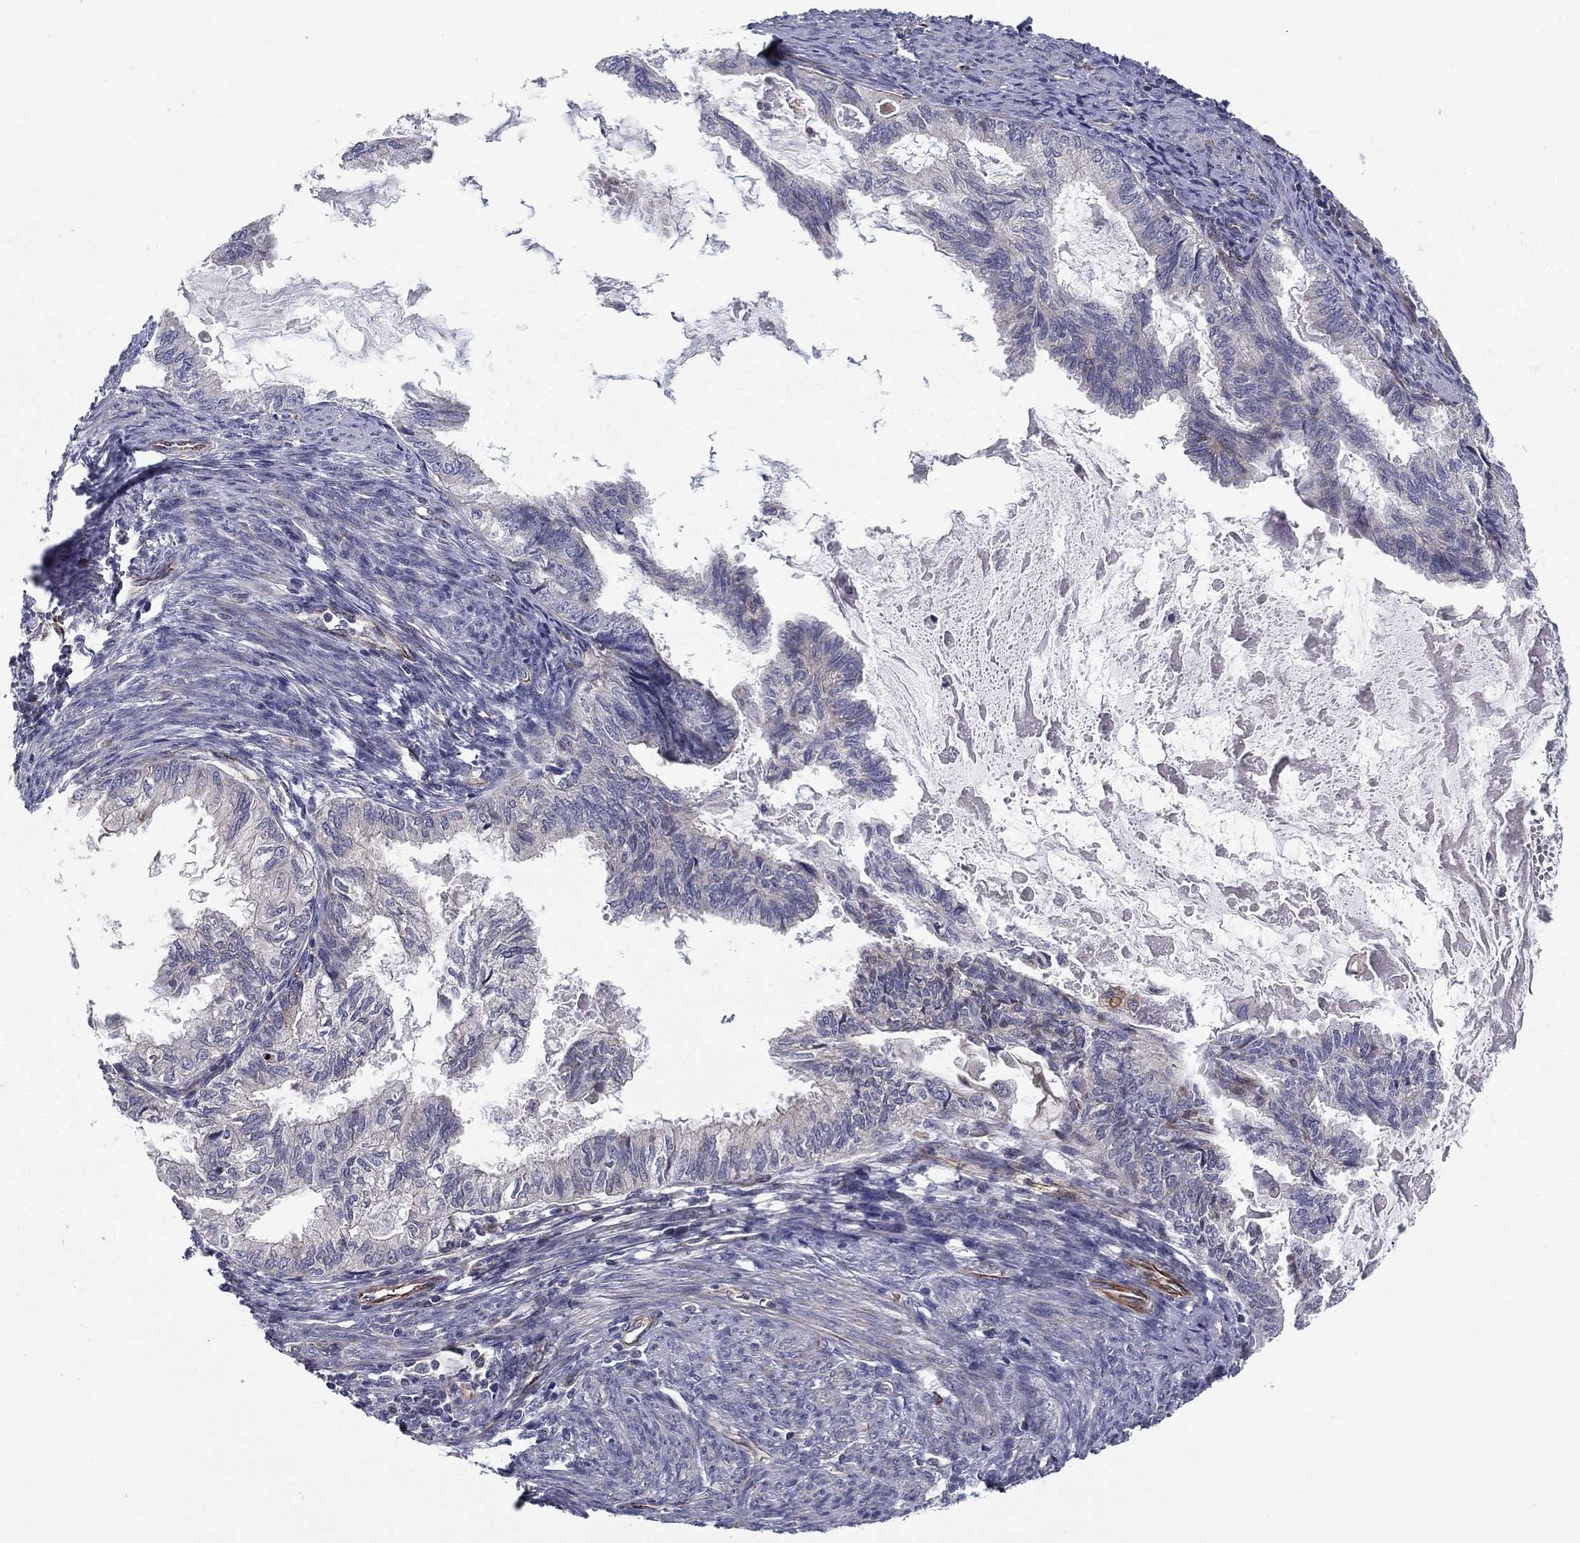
{"staining": {"intensity": "negative", "quantity": "none", "location": "none"}, "tissue": "endometrial cancer", "cell_type": "Tumor cells", "image_type": "cancer", "snomed": [{"axis": "morphology", "description": "Adenocarcinoma, NOS"}, {"axis": "topography", "description": "Endometrium"}], "caption": "This is an immunohistochemistry image of endometrial cancer. There is no positivity in tumor cells.", "gene": "CLSTN1", "patient": {"sex": "female", "age": 86}}